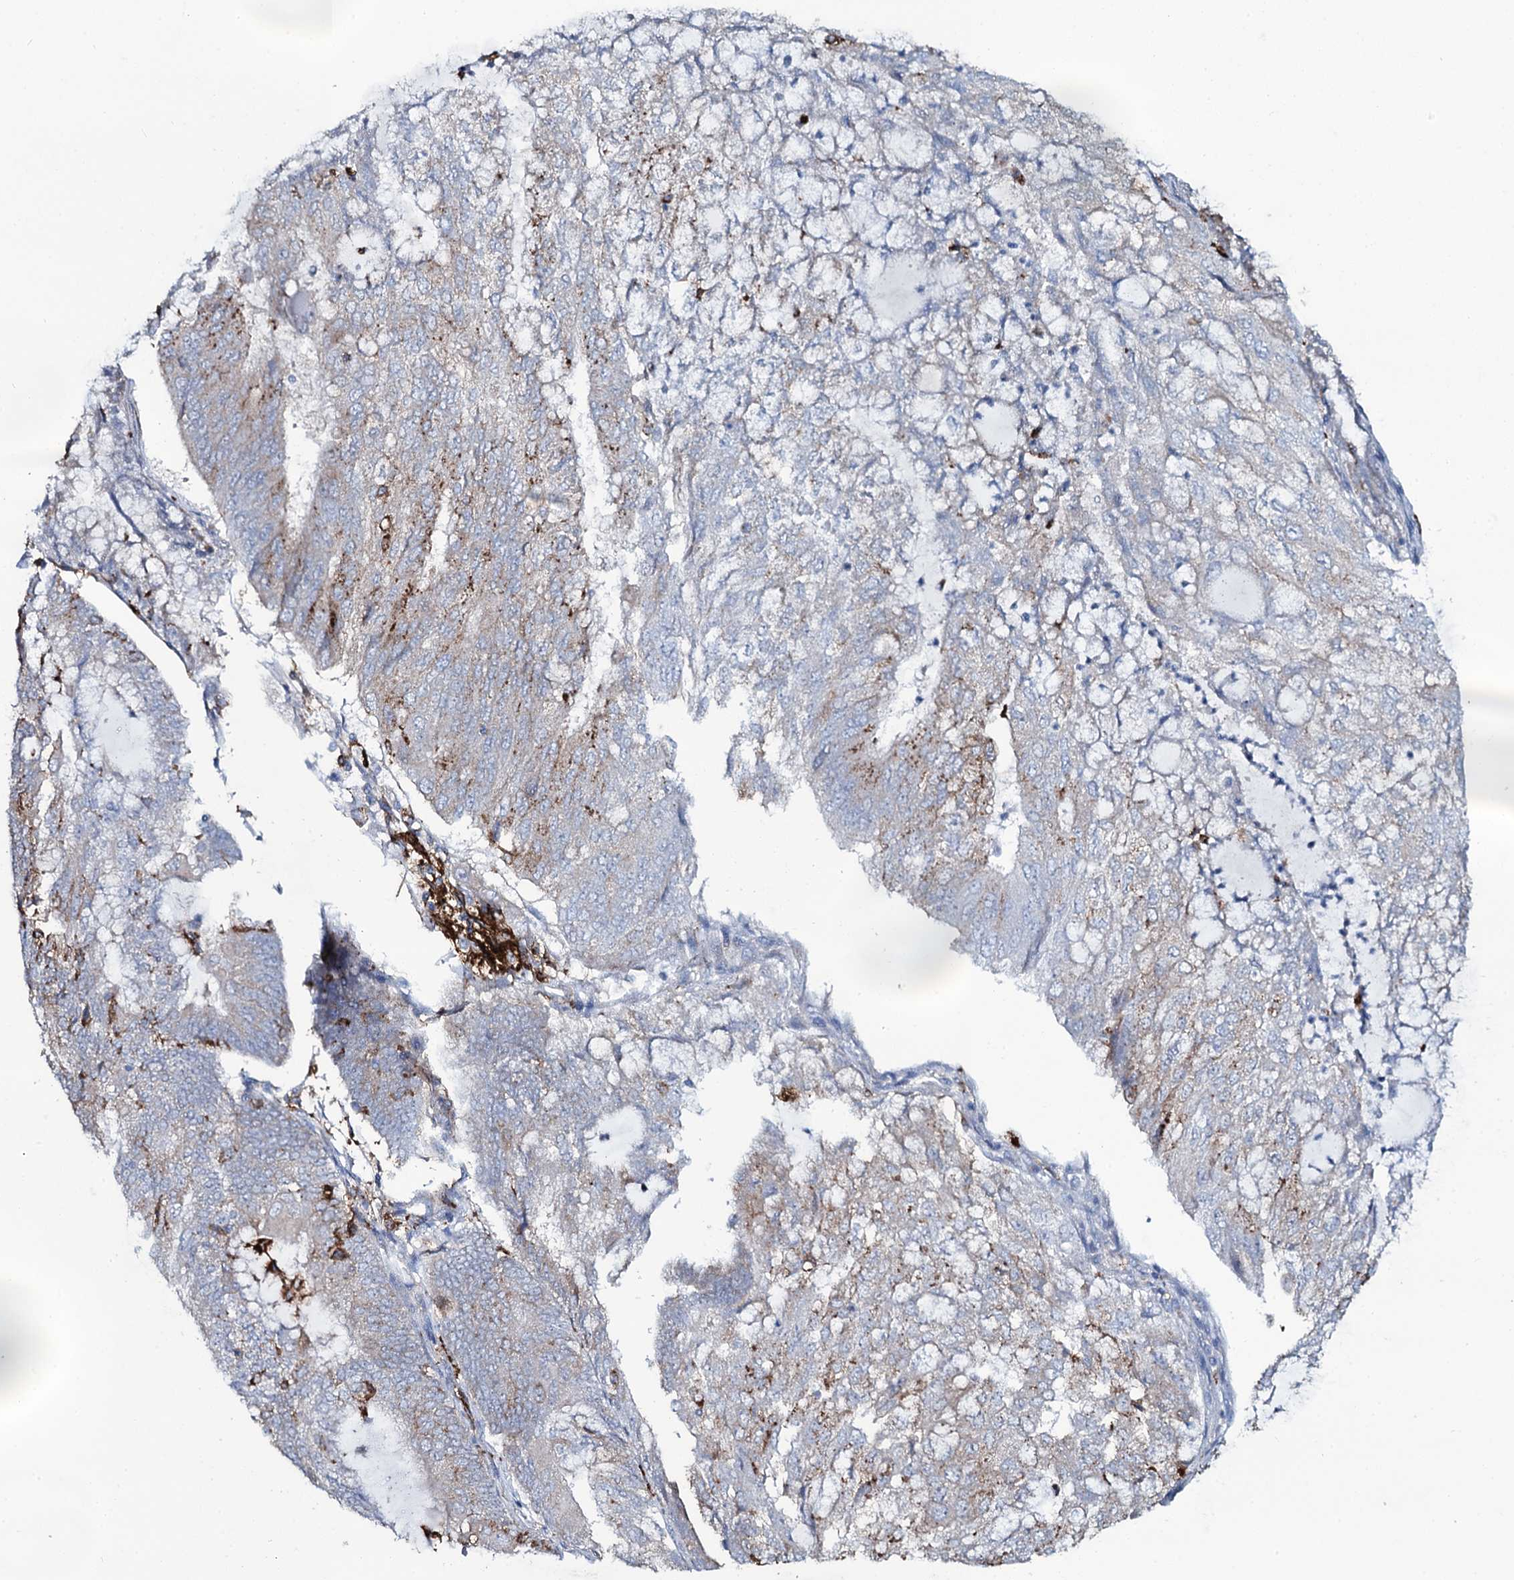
{"staining": {"intensity": "moderate", "quantity": "<25%", "location": "cytoplasmic/membranous"}, "tissue": "endometrial cancer", "cell_type": "Tumor cells", "image_type": "cancer", "snomed": [{"axis": "morphology", "description": "Adenocarcinoma, NOS"}, {"axis": "topography", "description": "Endometrium"}], "caption": "Immunohistochemistry of endometrial adenocarcinoma reveals low levels of moderate cytoplasmic/membranous staining in approximately <25% of tumor cells.", "gene": "OSBPL2", "patient": {"sex": "female", "age": 81}}